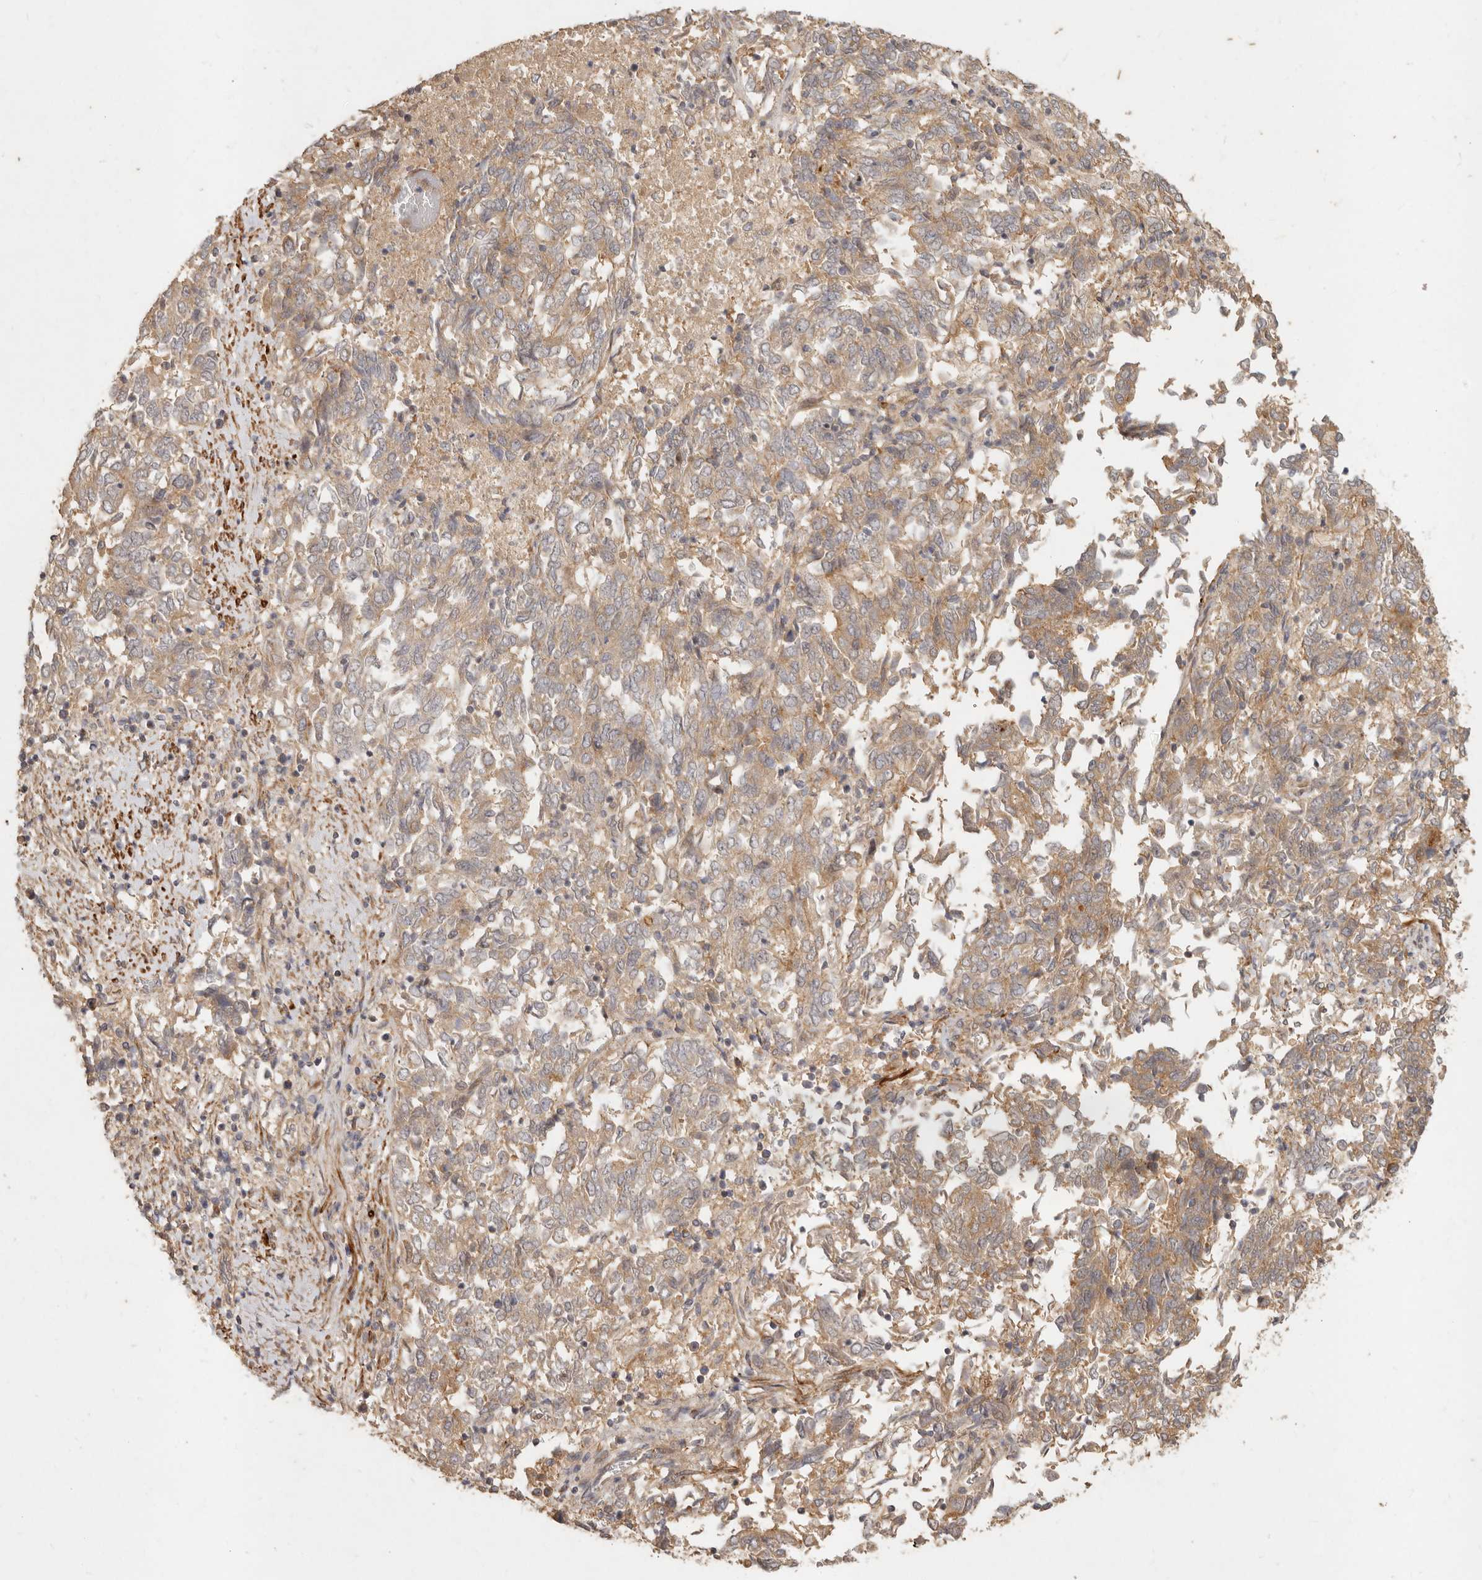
{"staining": {"intensity": "weak", "quantity": ">75%", "location": "cytoplasmic/membranous"}, "tissue": "endometrial cancer", "cell_type": "Tumor cells", "image_type": "cancer", "snomed": [{"axis": "morphology", "description": "Adenocarcinoma, NOS"}, {"axis": "topography", "description": "Endometrium"}], "caption": "High-magnification brightfield microscopy of adenocarcinoma (endometrial) stained with DAB (3,3'-diaminobenzidine) (brown) and counterstained with hematoxylin (blue). tumor cells exhibit weak cytoplasmic/membranous positivity is present in approximately>75% of cells. The staining was performed using DAB (3,3'-diaminobenzidine), with brown indicating positive protein expression. Nuclei are stained blue with hematoxylin.", "gene": "VIPR1", "patient": {"sex": "female", "age": 80}}